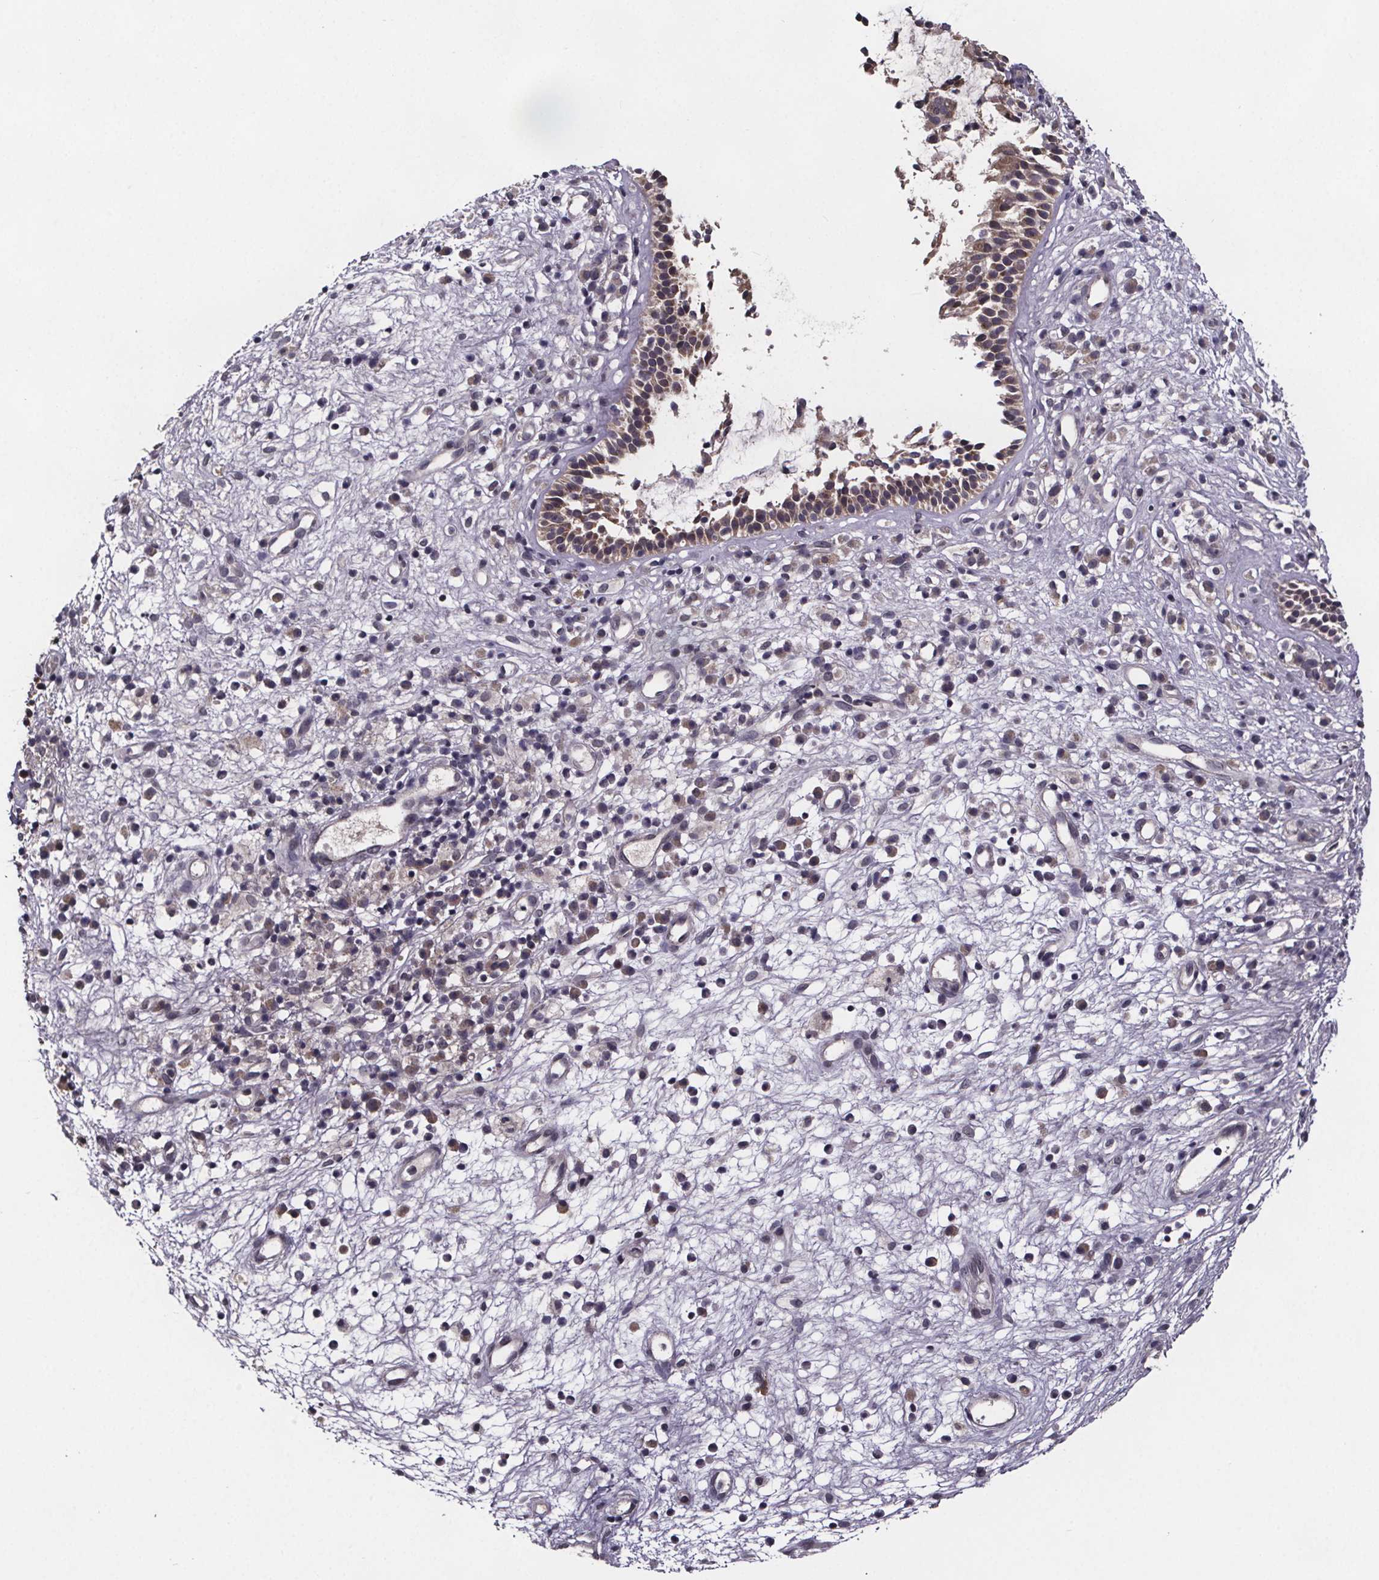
{"staining": {"intensity": "moderate", "quantity": ">75%", "location": "cytoplasmic/membranous"}, "tissue": "nasopharynx", "cell_type": "Respiratory epithelial cells", "image_type": "normal", "snomed": [{"axis": "morphology", "description": "Normal tissue, NOS"}, {"axis": "topography", "description": "Nasopharynx"}], "caption": "The immunohistochemical stain highlights moderate cytoplasmic/membranous expression in respiratory epithelial cells of unremarkable nasopharynx. The staining was performed using DAB to visualize the protein expression in brown, while the nuclei were stained in blue with hematoxylin (Magnification: 20x).", "gene": "SAT1", "patient": {"sex": "male", "age": 77}}